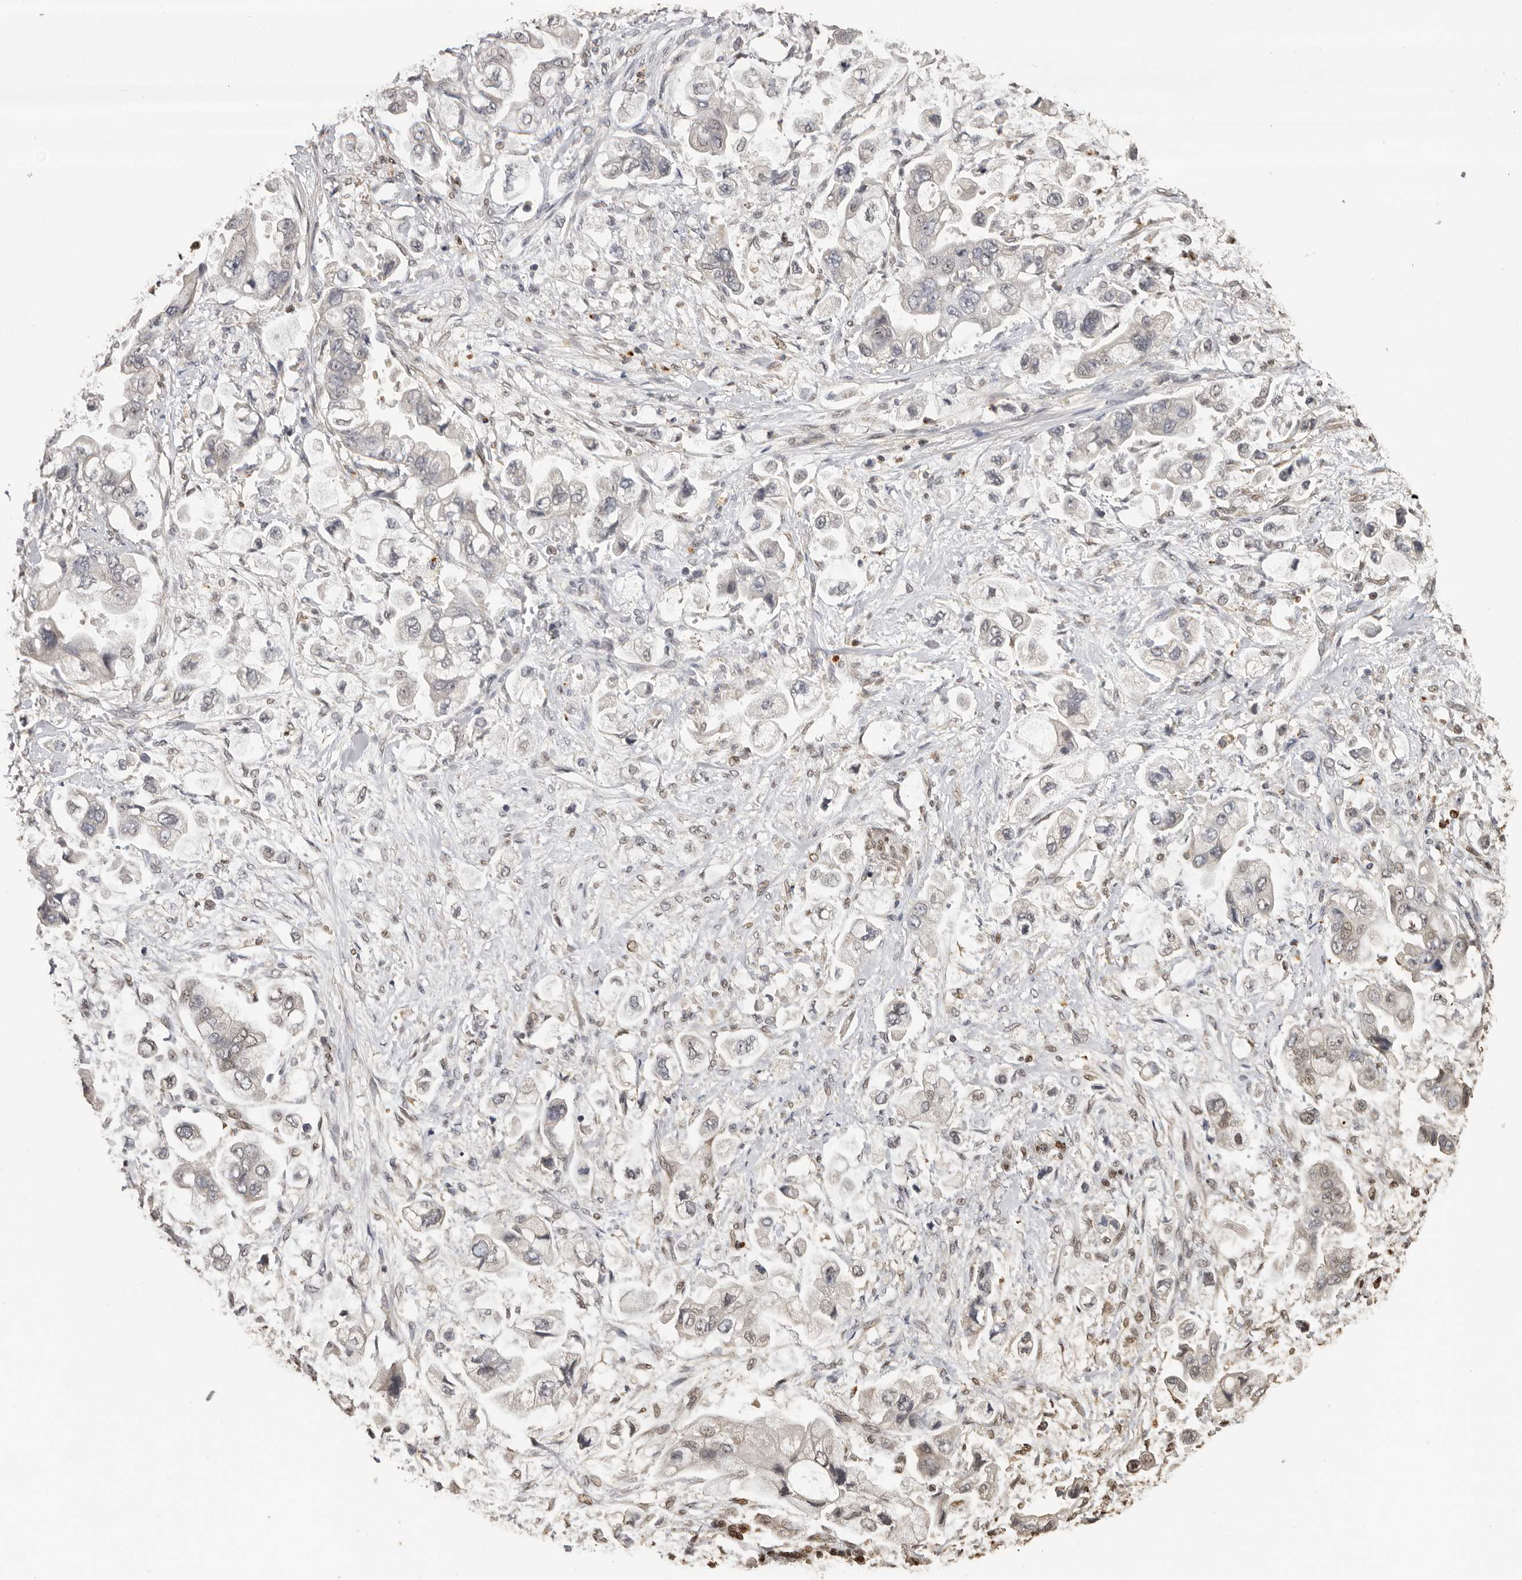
{"staining": {"intensity": "negative", "quantity": "none", "location": "none"}, "tissue": "stomach cancer", "cell_type": "Tumor cells", "image_type": "cancer", "snomed": [{"axis": "morphology", "description": "Adenocarcinoma, NOS"}, {"axis": "topography", "description": "Stomach"}], "caption": "IHC image of neoplastic tissue: stomach cancer stained with DAB (3,3'-diaminobenzidine) shows no significant protein positivity in tumor cells.", "gene": "KIF2B", "patient": {"sex": "male", "age": 62}}